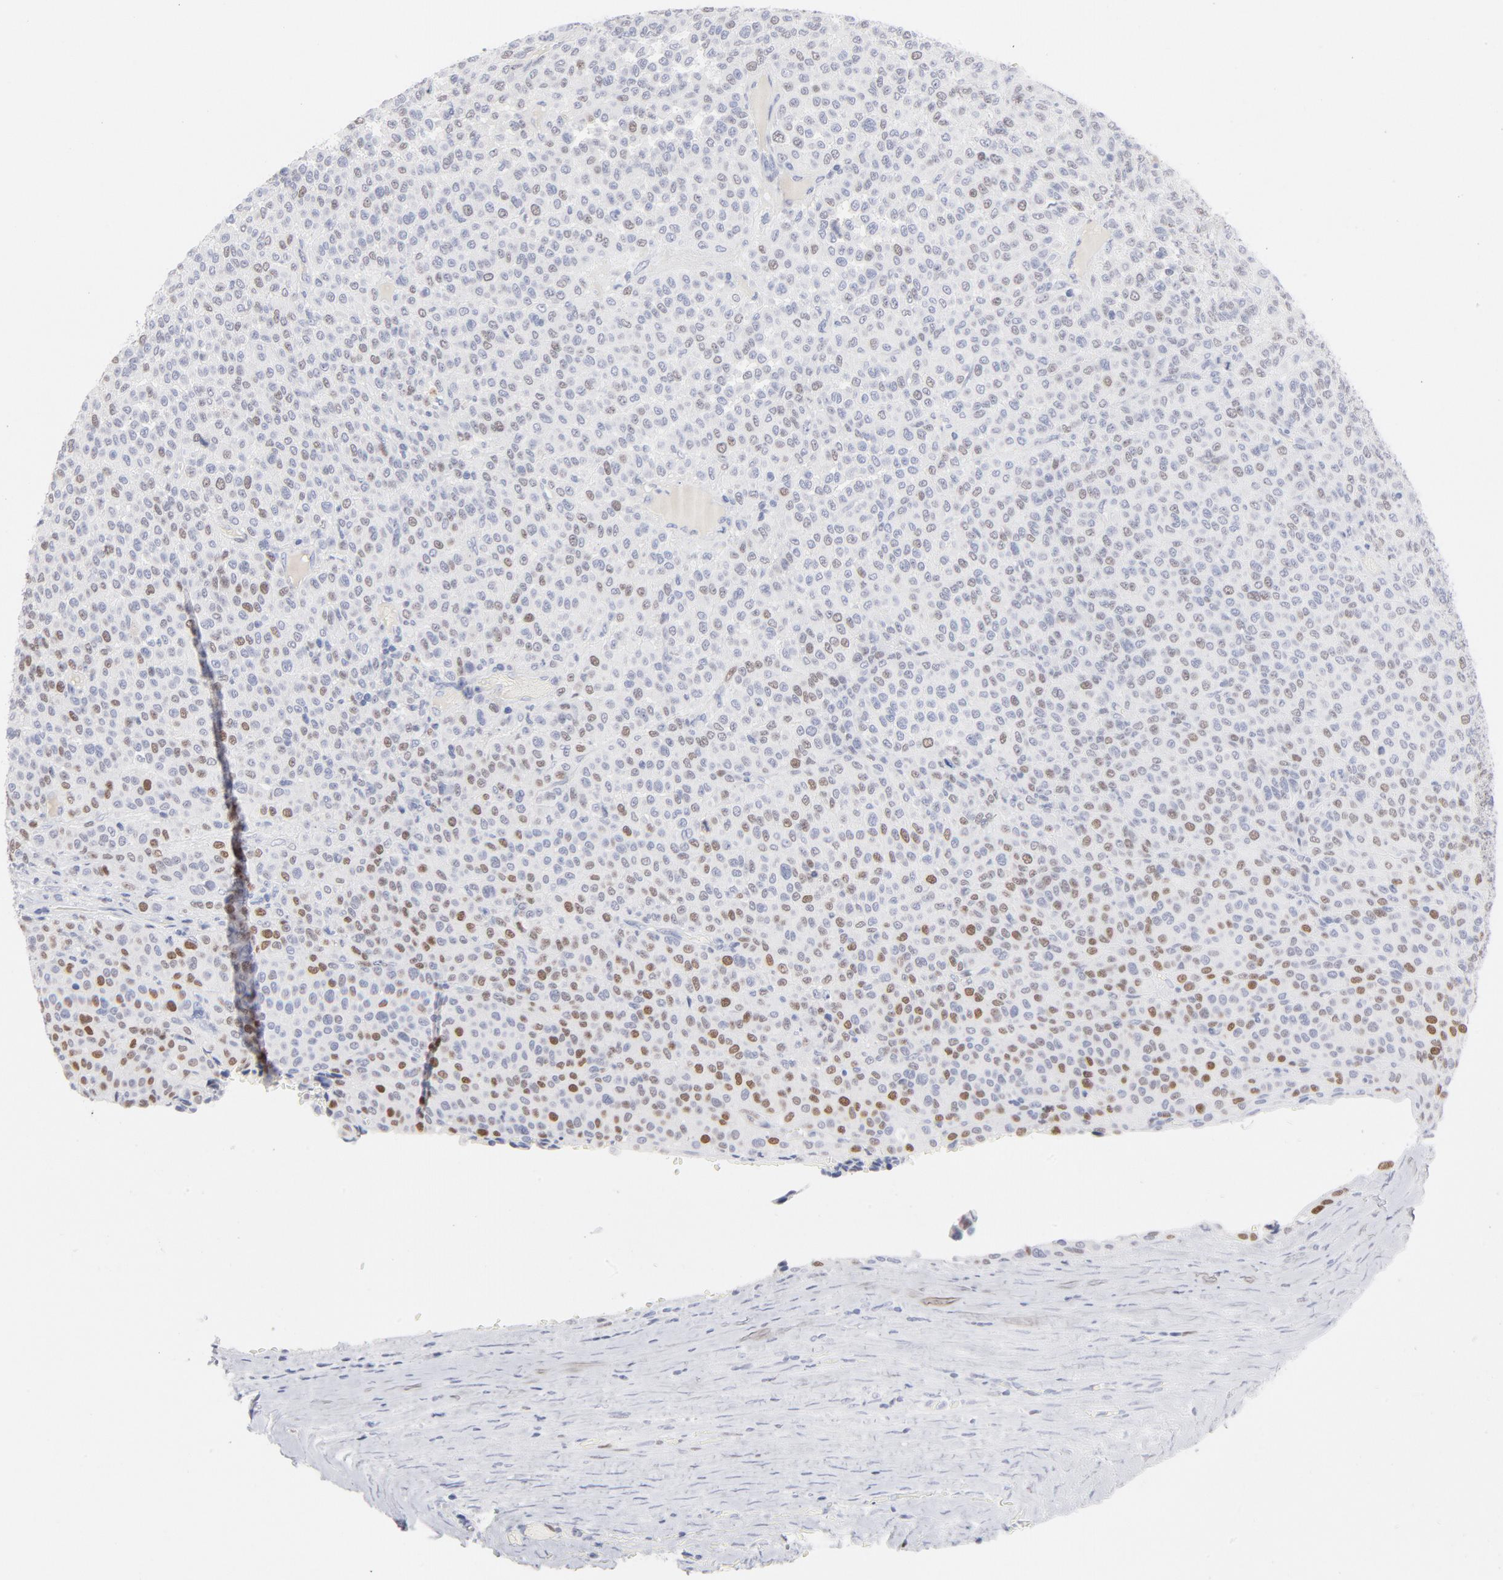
{"staining": {"intensity": "moderate", "quantity": "<25%", "location": "nuclear"}, "tissue": "melanoma", "cell_type": "Tumor cells", "image_type": "cancer", "snomed": [{"axis": "morphology", "description": "Malignant melanoma, Metastatic site"}, {"axis": "topography", "description": "Pancreas"}], "caption": "A photomicrograph of human melanoma stained for a protein reveals moderate nuclear brown staining in tumor cells.", "gene": "MCM7", "patient": {"sex": "female", "age": 30}}